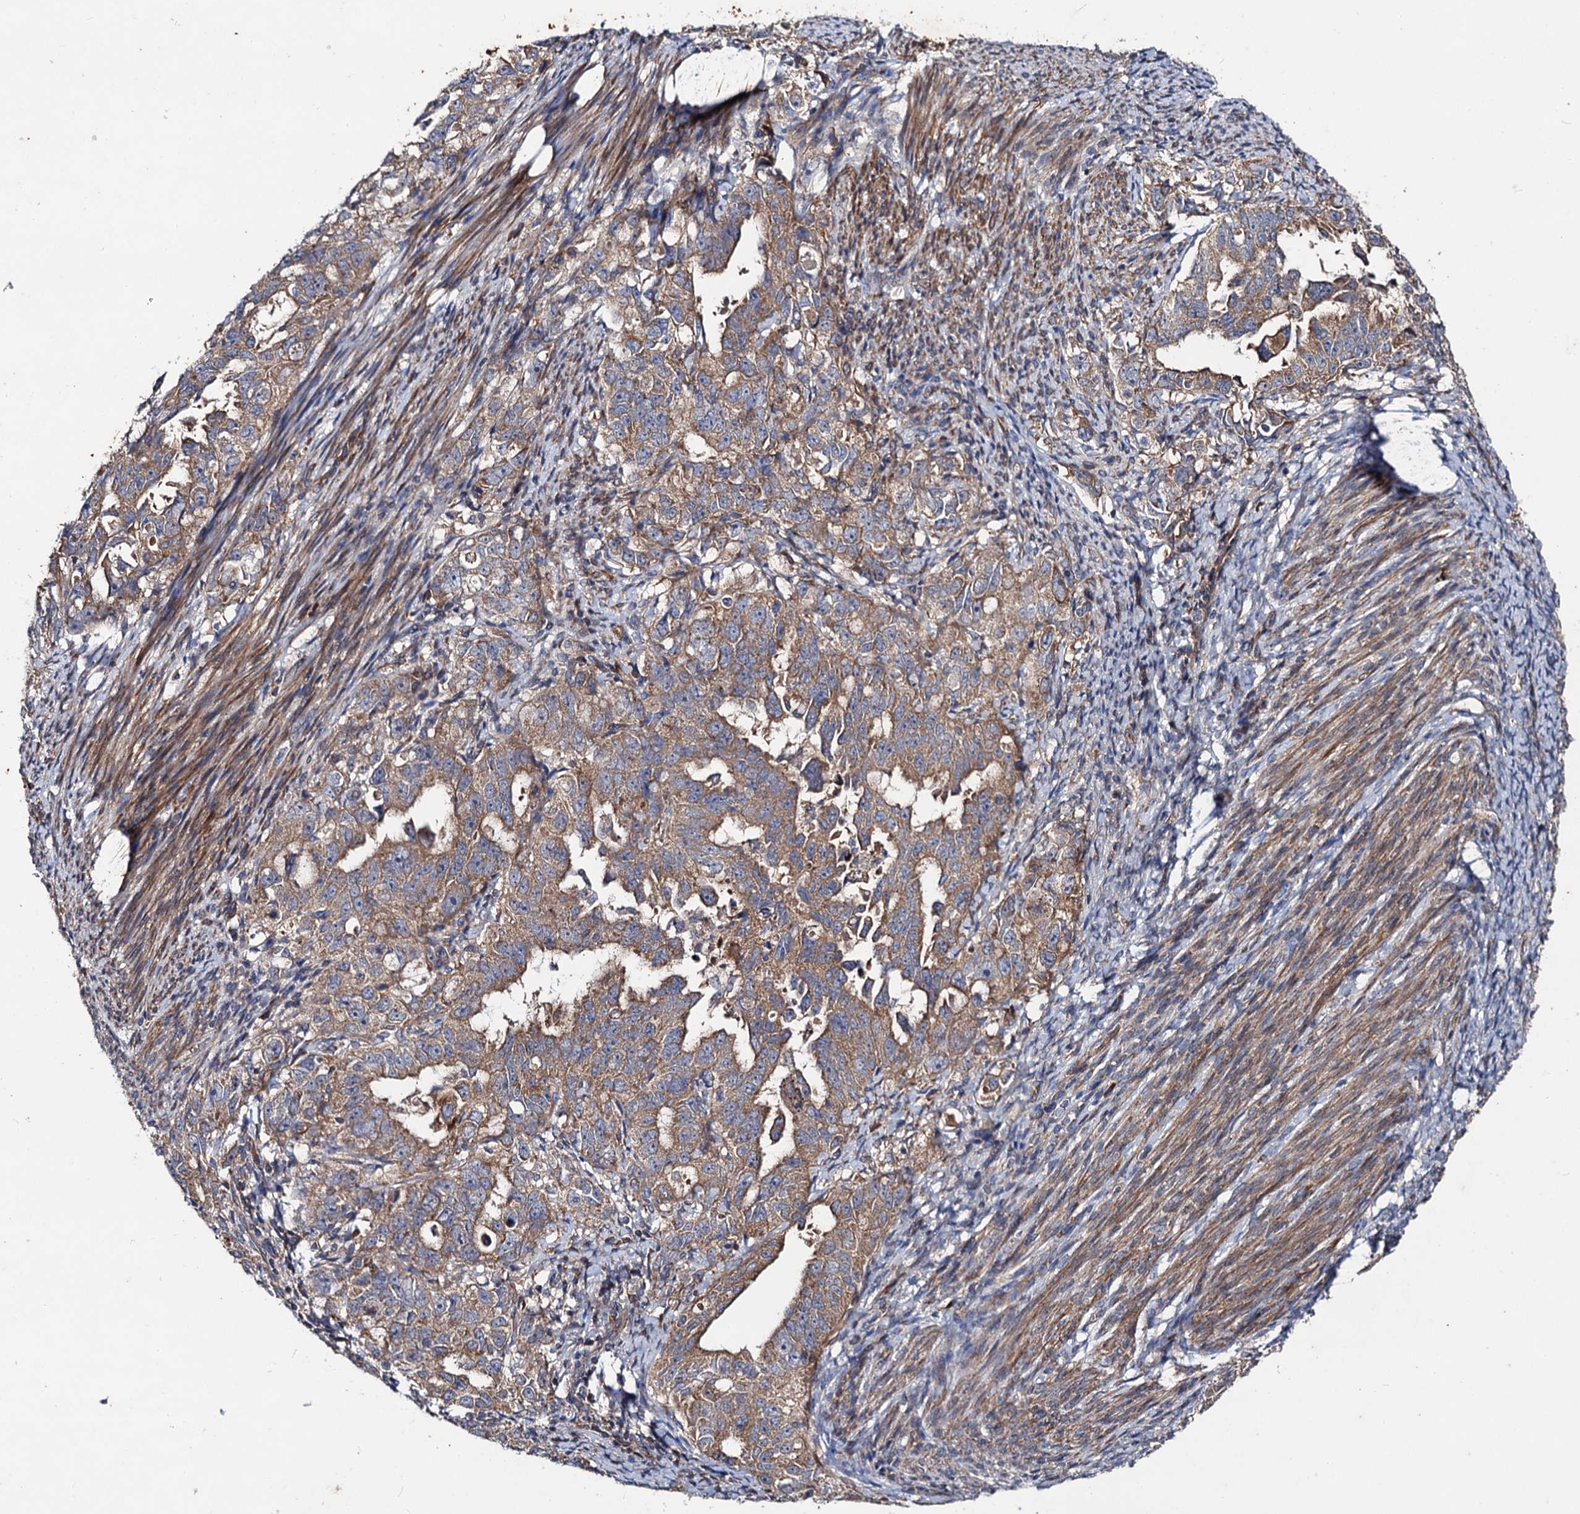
{"staining": {"intensity": "moderate", "quantity": ">75%", "location": "cytoplasmic/membranous"}, "tissue": "endometrial cancer", "cell_type": "Tumor cells", "image_type": "cancer", "snomed": [{"axis": "morphology", "description": "Adenocarcinoma, NOS"}, {"axis": "topography", "description": "Endometrium"}], "caption": "IHC of human adenocarcinoma (endometrial) shows medium levels of moderate cytoplasmic/membranous staining in approximately >75% of tumor cells.", "gene": "DYDC1", "patient": {"sex": "female", "age": 65}}